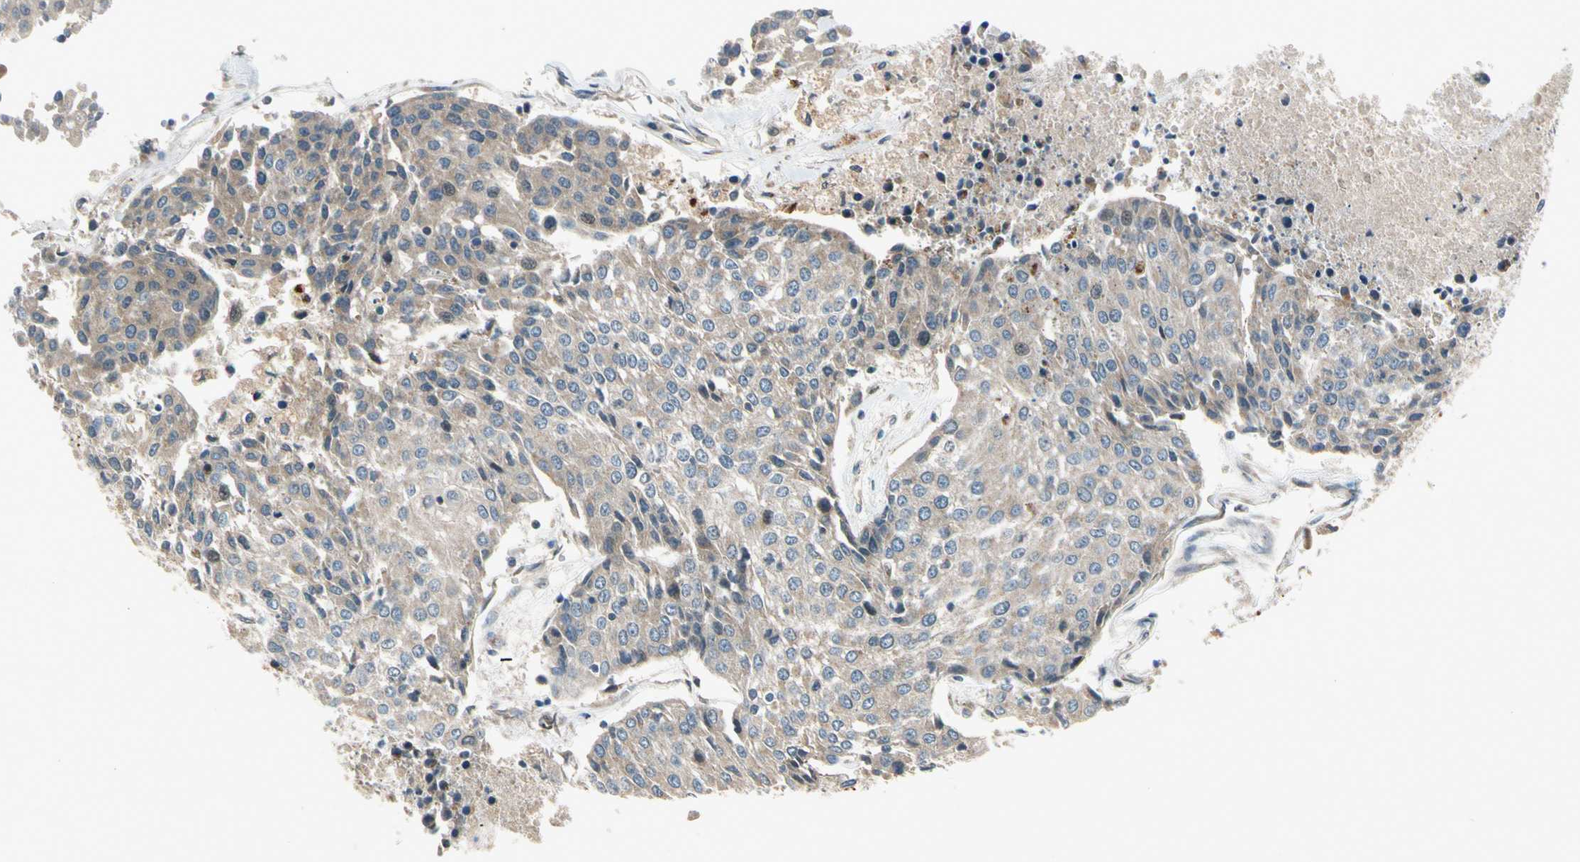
{"staining": {"intensity": "weak", "quantity": ">75%", "location": "cytoplasmic/membranous"}, "tissue": "urothelial cancer", "cell_type": "Tumor cells", "image_type": "cancer", "snomed": [{"axis": "morphology", "description": "Urothelial carcinoma, High grade"}, {"axis": "topography", "description": "Urinary bladder"}], "caption": "Immunohistochemistry (DAB) staining of human urothelial cancer shows weak cytoplasmic/membranous protein expression in approximately >75% of tumor cells.", "gene": "NPHP3", "patient": {"sex": "female", "age": 85}}